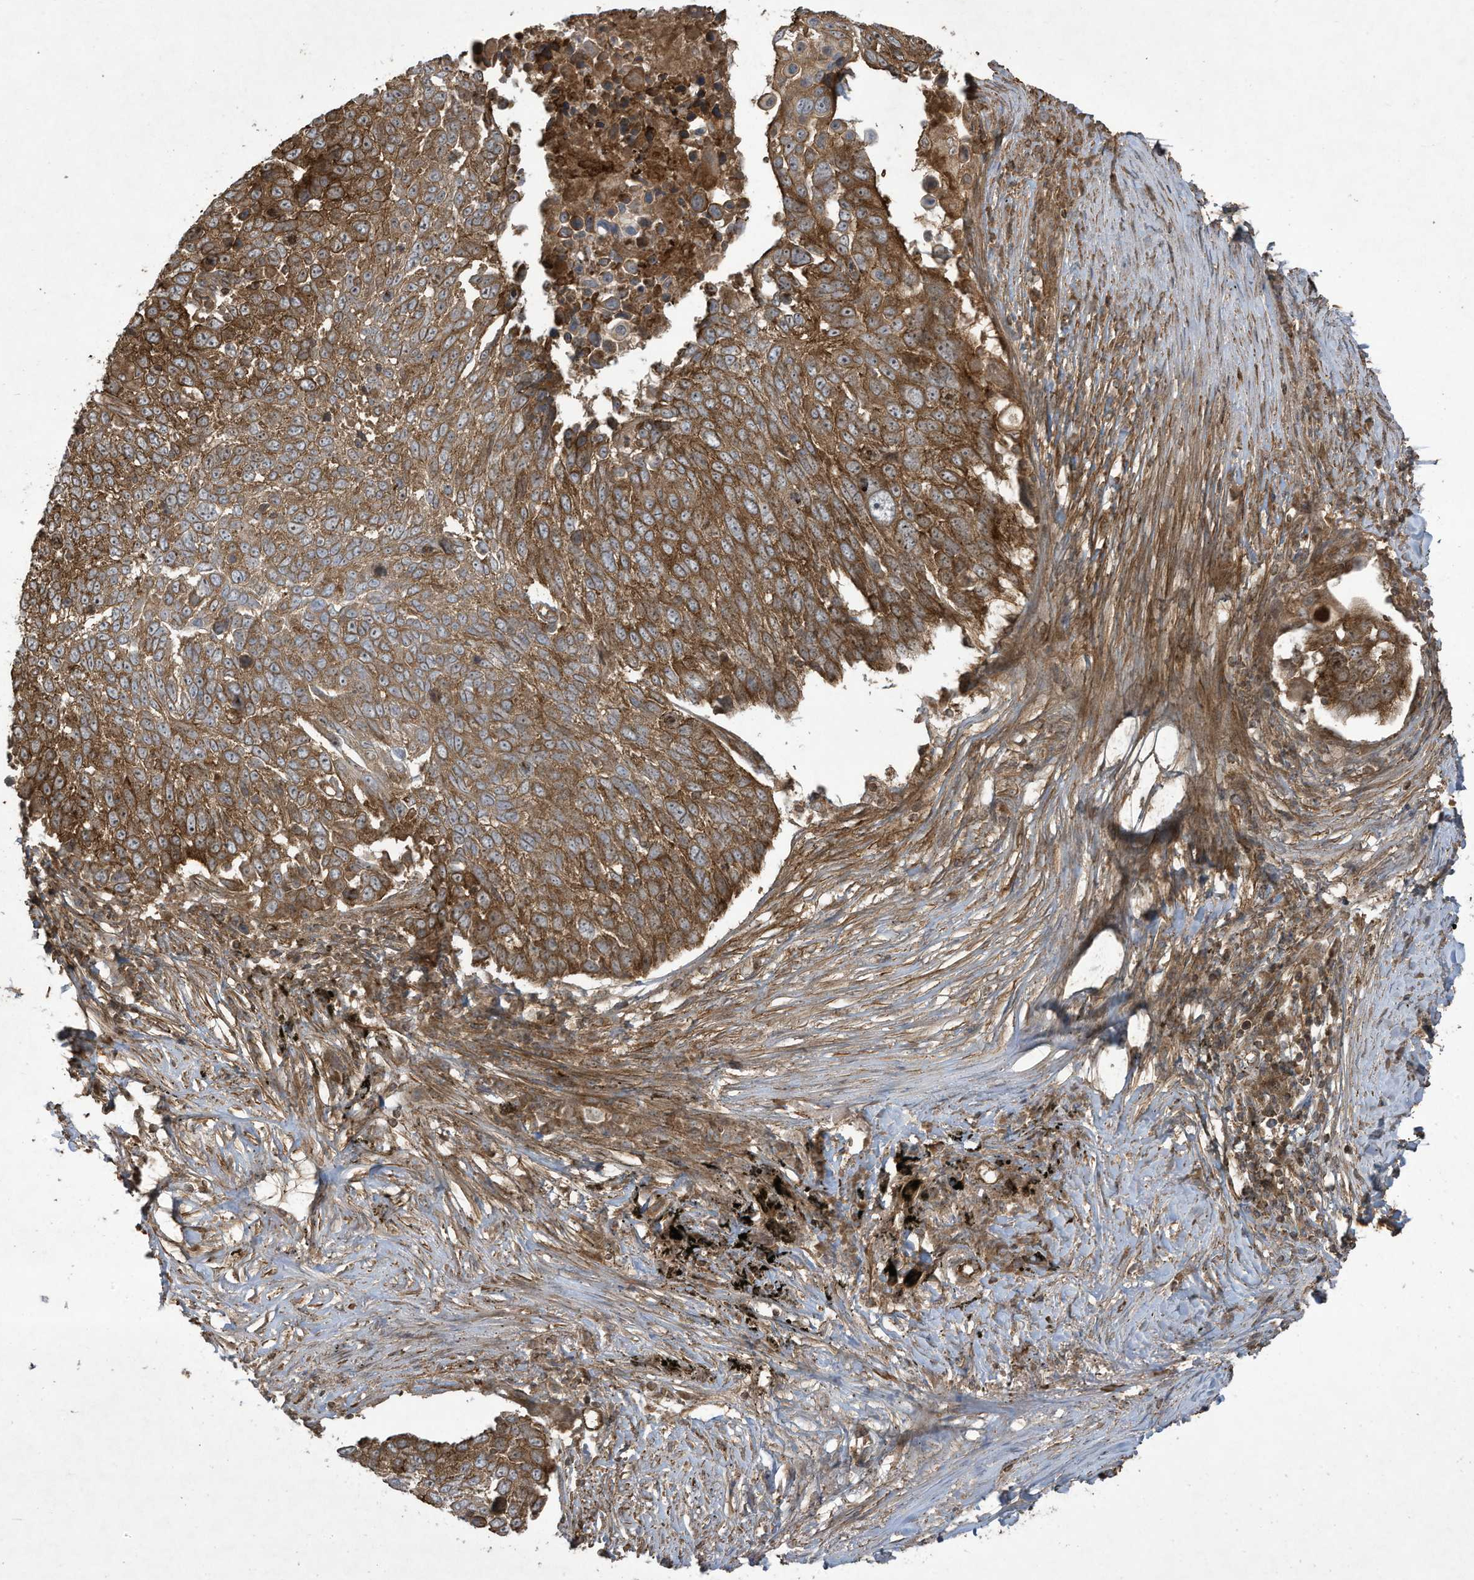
{"staining": {"intensity": "strong", "quantity": ">75%", "location": "cytoplasmic/membranous"}, "tissue": "lung cancer", "cell_type": "Tumor cells", "image_type": "cancer", "snomed": [{"axis": "morphology", "description": "Squamous cell carcinoma, NOS"}, {"axis": "topography", "description": "Lung"}], "caption": "A high-resolution micrograph shows IHC staining of lung cancer (squamous cell carcinoma), which demonstrates strong cytoplasmic/membranous positivity in approximately >75% of tumor cells. Nuclei are stained in blue.", "gene": "DDIT4", "patient": {"sex": "male", "age": 66}}